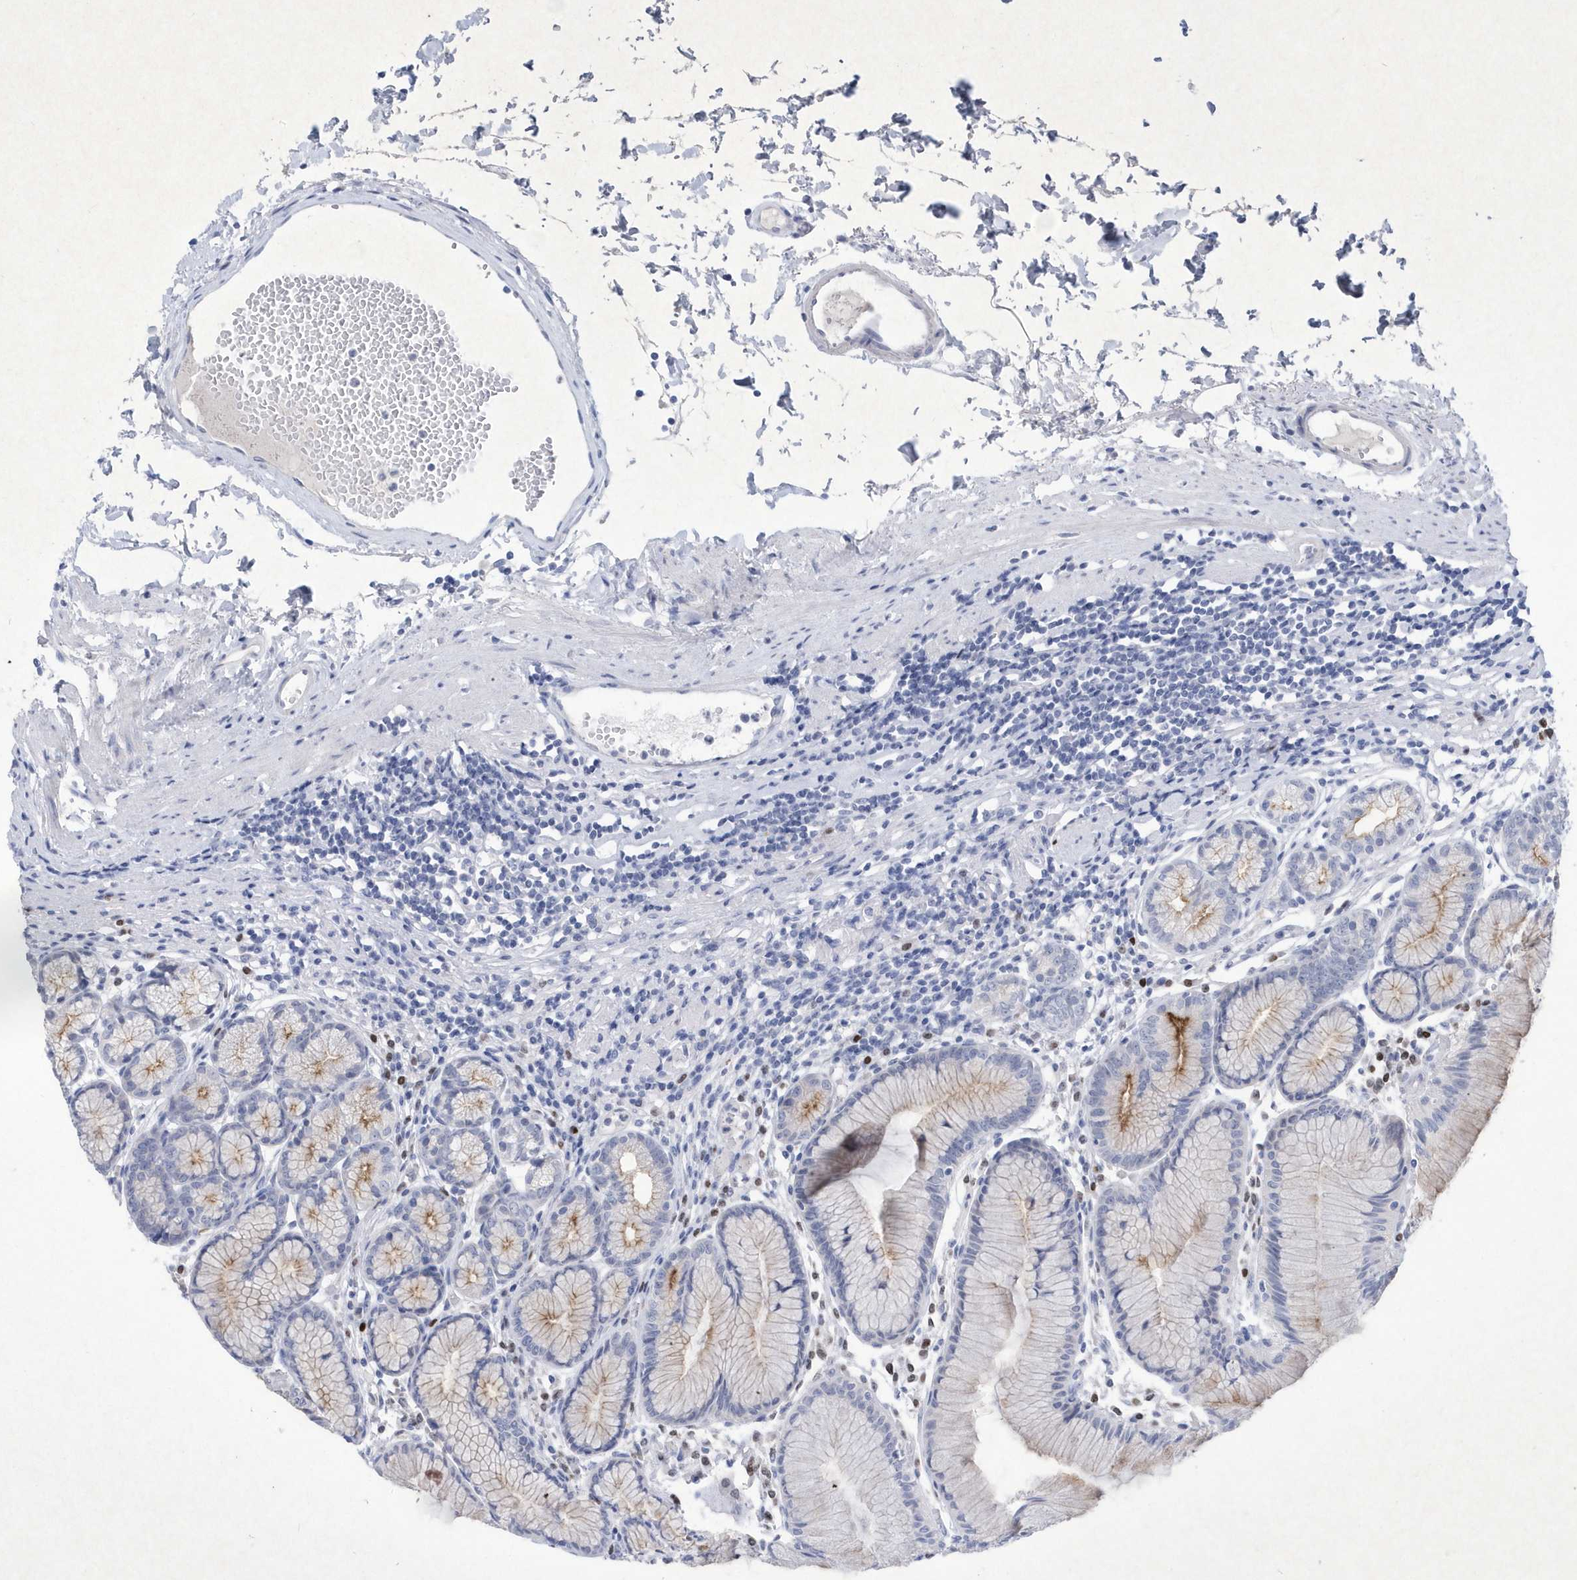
{"staining": {"intensity": "moderate", "quantity": "<25%", "location": "cytoplasmic/membranous"}, "tissue": "stomach", "cell_type": "Glandular cells", "image_type": "normal", "snomed": [{"axis": "morphology", "description": "Normal tissue, NOS"}, {"axis": "topography", "description": "Stomach"}], "caption": "This is a micrograph of immunohistochemistry staining of unremarkable stomach, which shows moderate staining in the cytoplasmic/membranous of glandular cells.", "gene": "BHLHA15", "patient": {"sex": "female", "age": 57}}